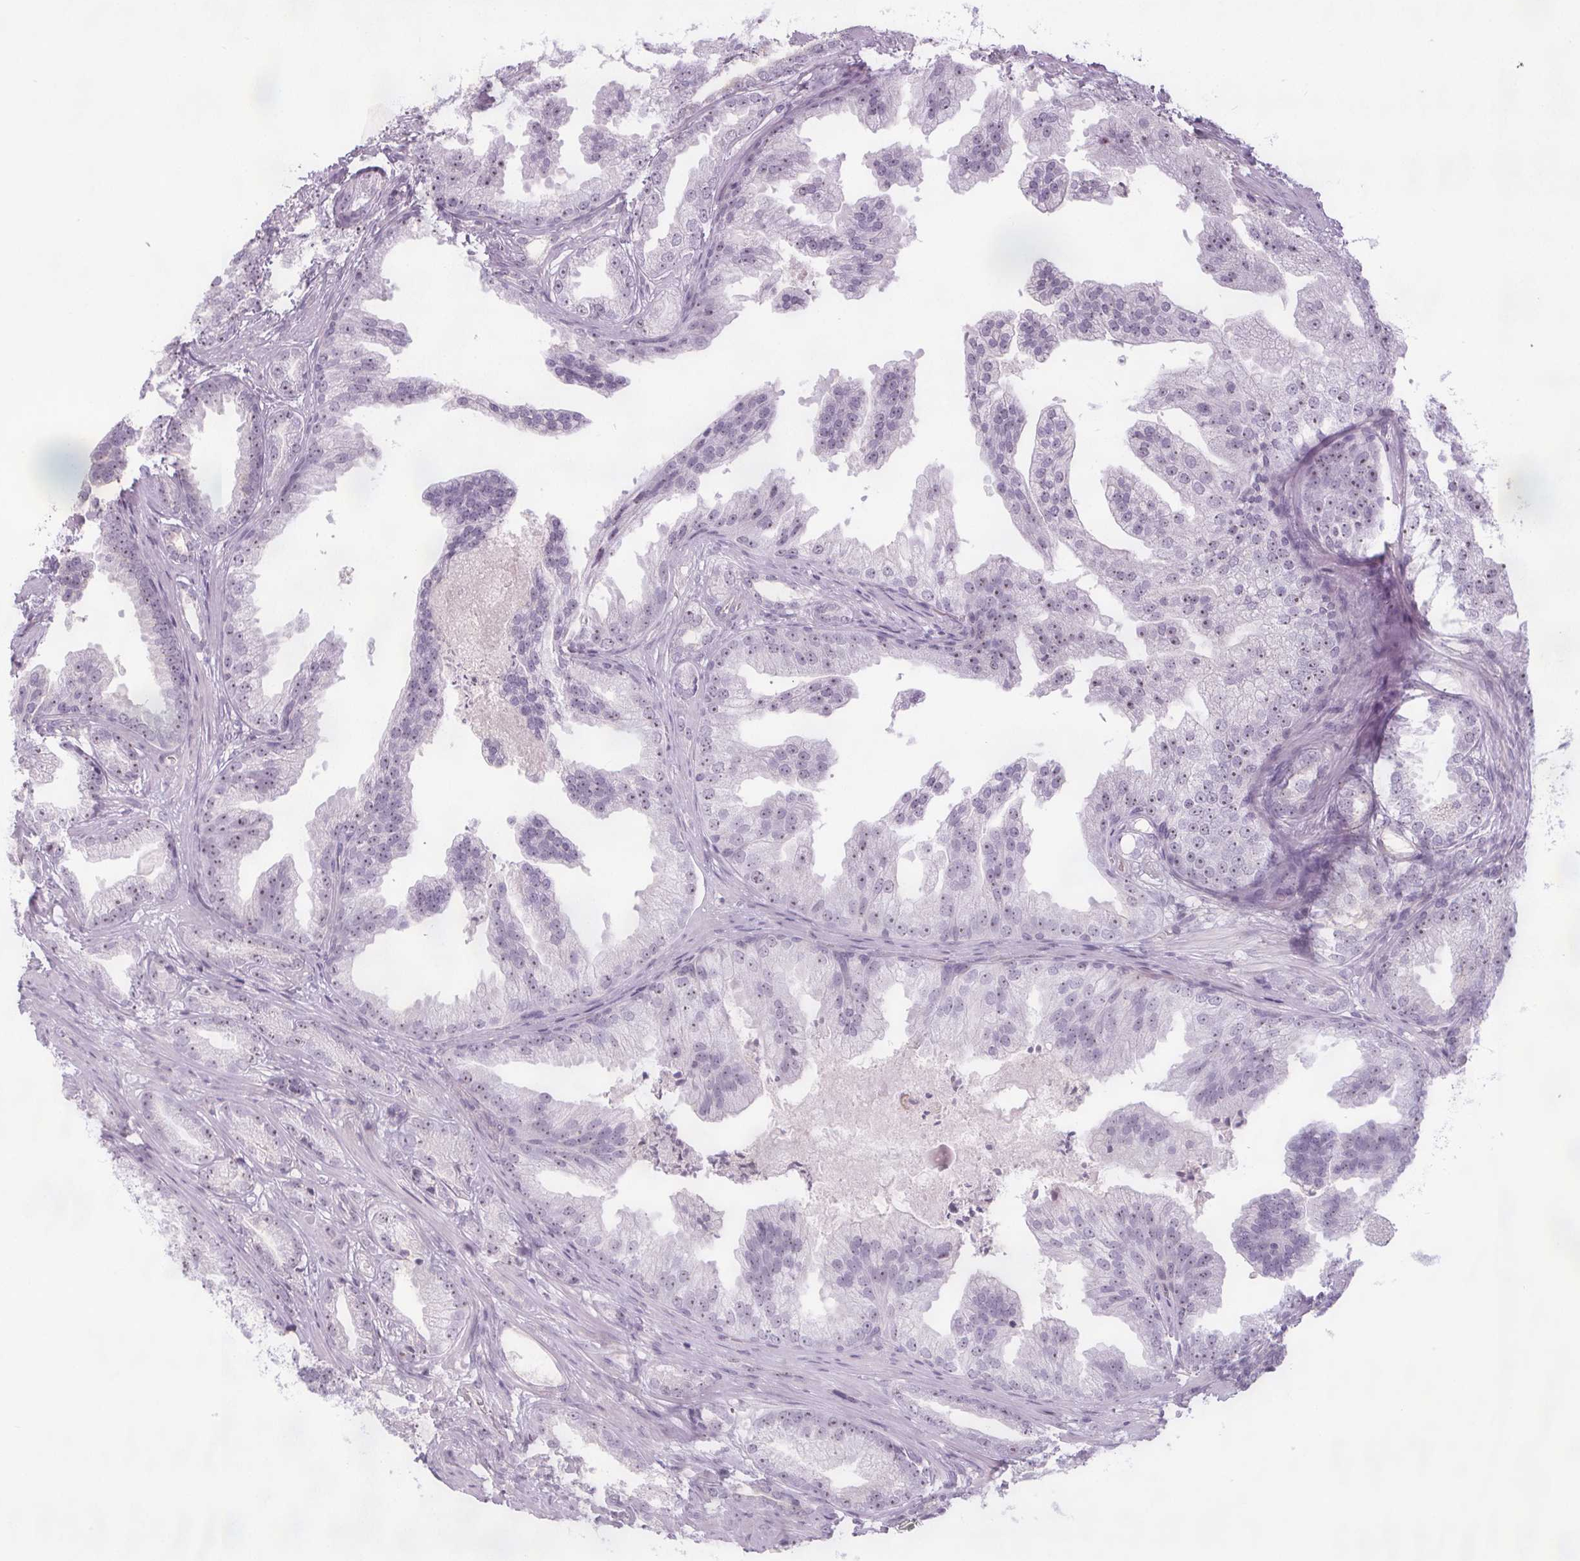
{"staining": {"intensity": "weak", "quantity": "25%-75%", "location": "nuclear"}, "tissue": "prostate cancer", "cell_type": "Tumor cells", "image_type": "cancer", "snomed": [{"axis": "morphology", "description": "Adenocarcinoma, Low grade"}, {"axis": "topography", "description": "Prostate"}], "caption": "Immunohistochemistry staining of low-grade adenocarcinoma (prostate), which displays low levels of weak nuclear expression in about 25%-75% of tumor cells indicating weak nuclear protein staining. The staining was performed using DAB (brown) for protein detection and nuclei were counterstained in hematoxylin (blue).", "gene": "NOLC1", "patient": {"sex": "male", "age": 65}}